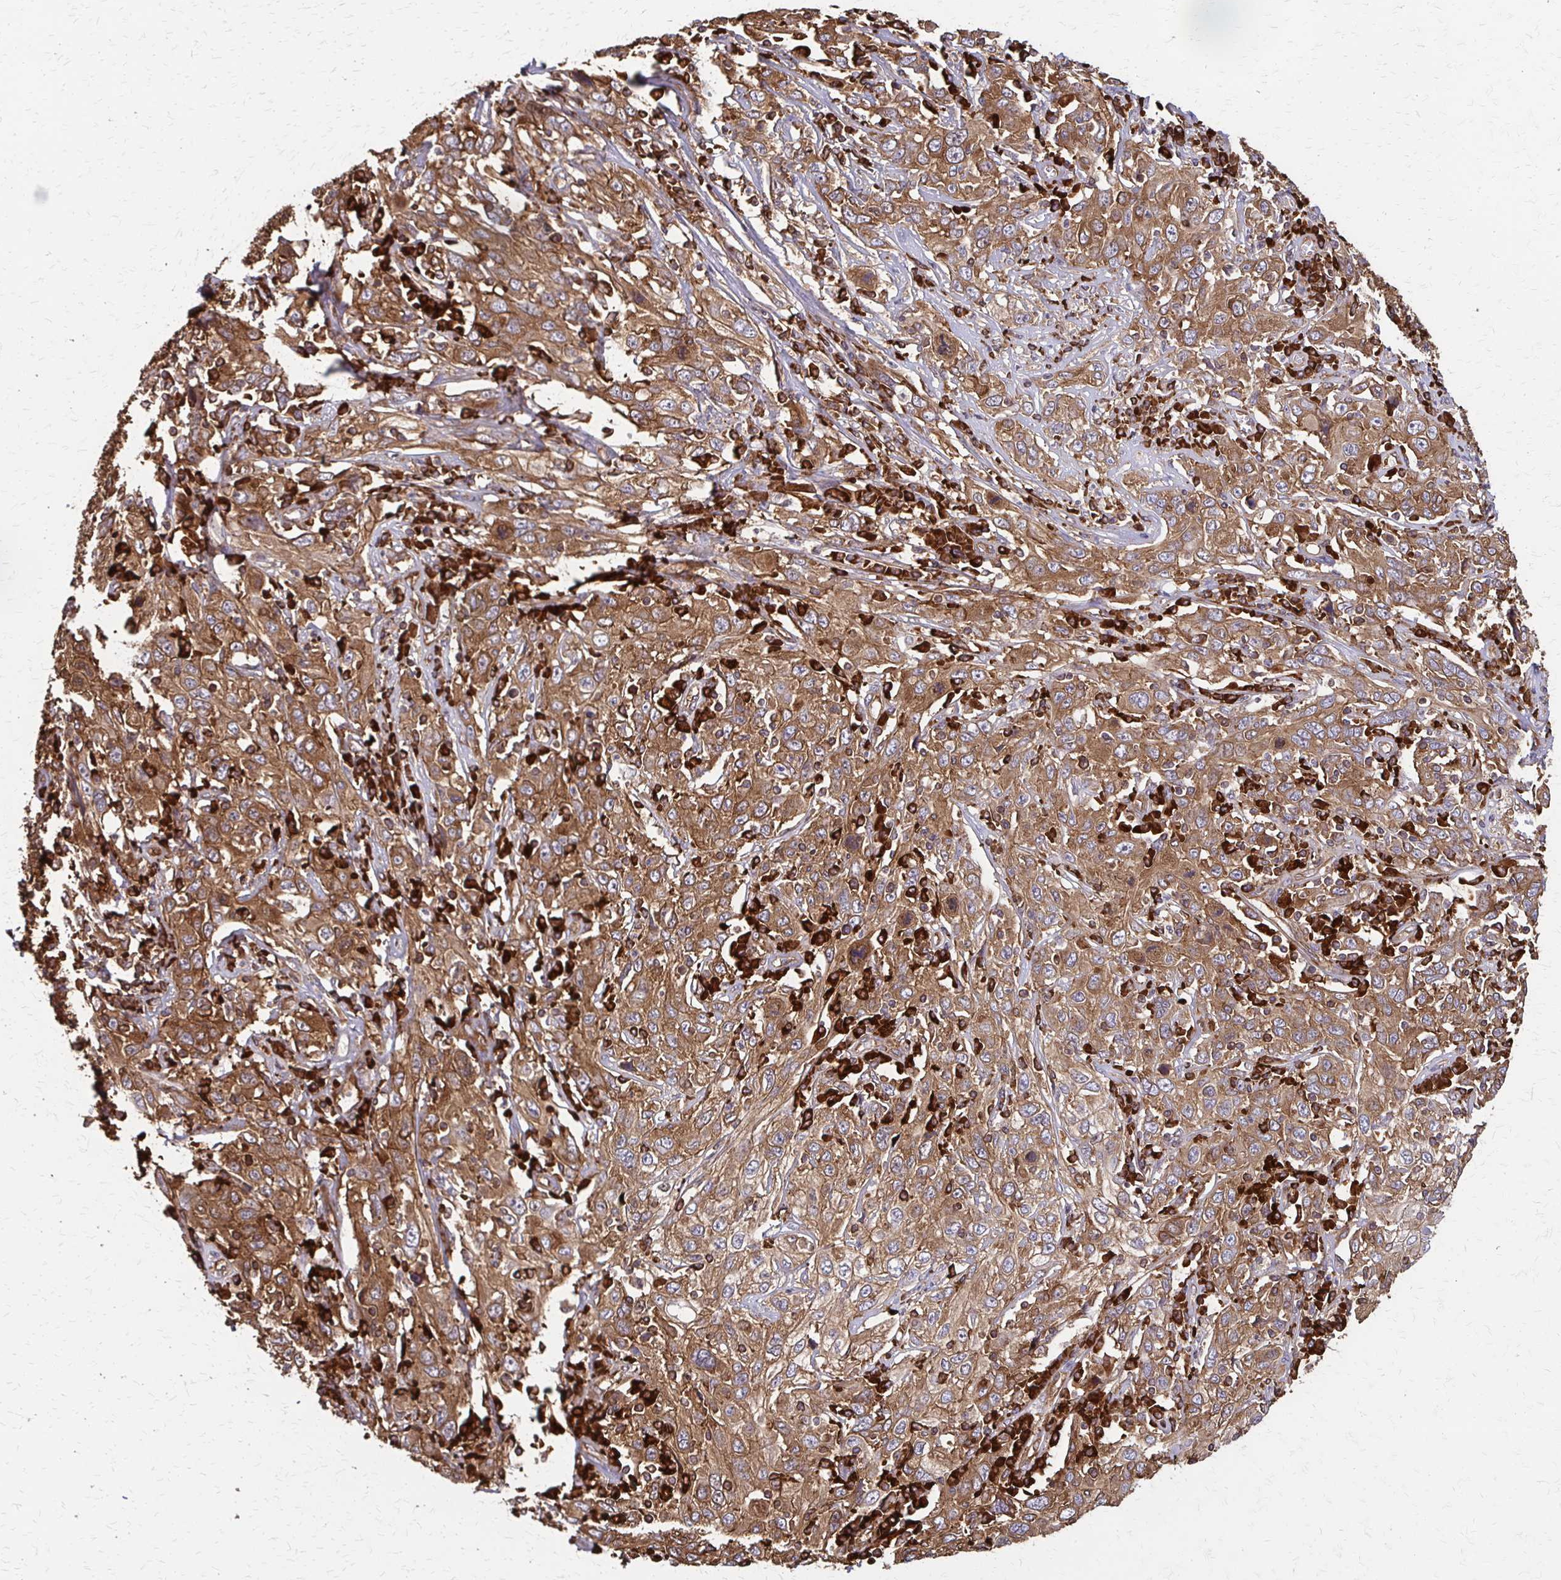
{"staining": {"intensity": "moderate", "quantity": ">75%", "location": "cytoplasmic/membranous"}, "tissue": "cervical cancer", "cell_type": "Tumor cells", "image_type": "cancer", "snomed": [{"axis": "morphology", "description": "Squamous cell carcinoma, NOS"}, {"axis": "topography", "description": "Cervix"}], "caption": "The histopathology image exhibits a brown stain indicating the presence of a protein in the cytoplasmic/membranous of tumor cells in cervical squamous cell carcinoma.", "gene": "EEF2", "patient": {"sex": "female", "age": 46}}